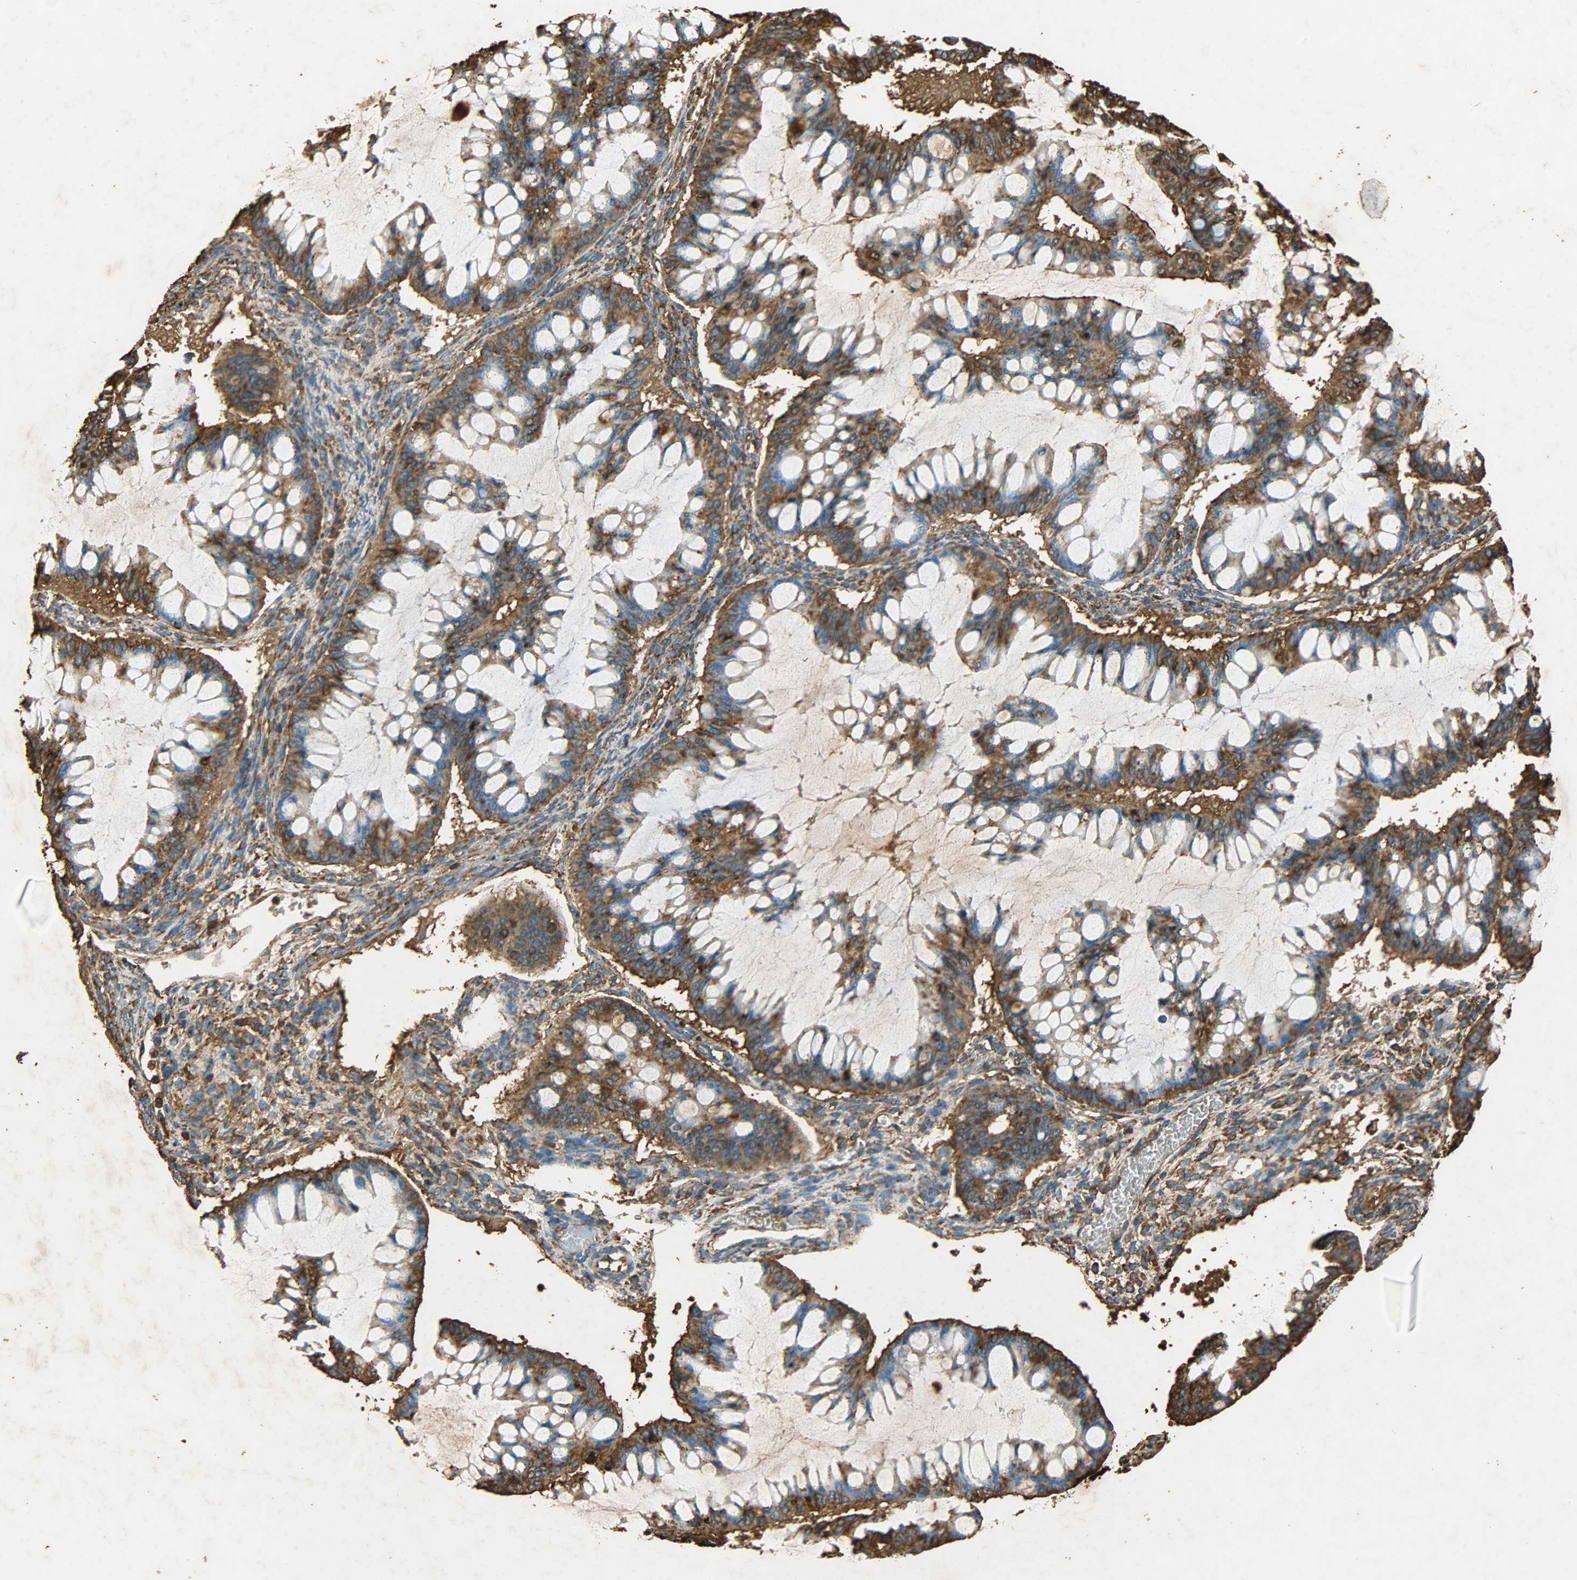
{"staining": {"intensity": "strong", "quantity": ">75%", "location": "cytoplasmic/membranous,nuclear"}, "tissue": "ovarian cancer", "cell_type": "Tumor cells", "image_type": "cancer", "snomed": [{"axis": "morphology", "description": "Cystadenocarcinoma, mucinous, NOS"}, {"axis": "topography", "description": "Ovary"}], "caption": "A brown stain highlights strong cytoplasmic/membranous and nuclear staining of a protein in ovarian mucinous cystadenocarcinoma tumor cells.", "gene": "HSP90B1", "patient": {"sex": "female", "age": 73}}